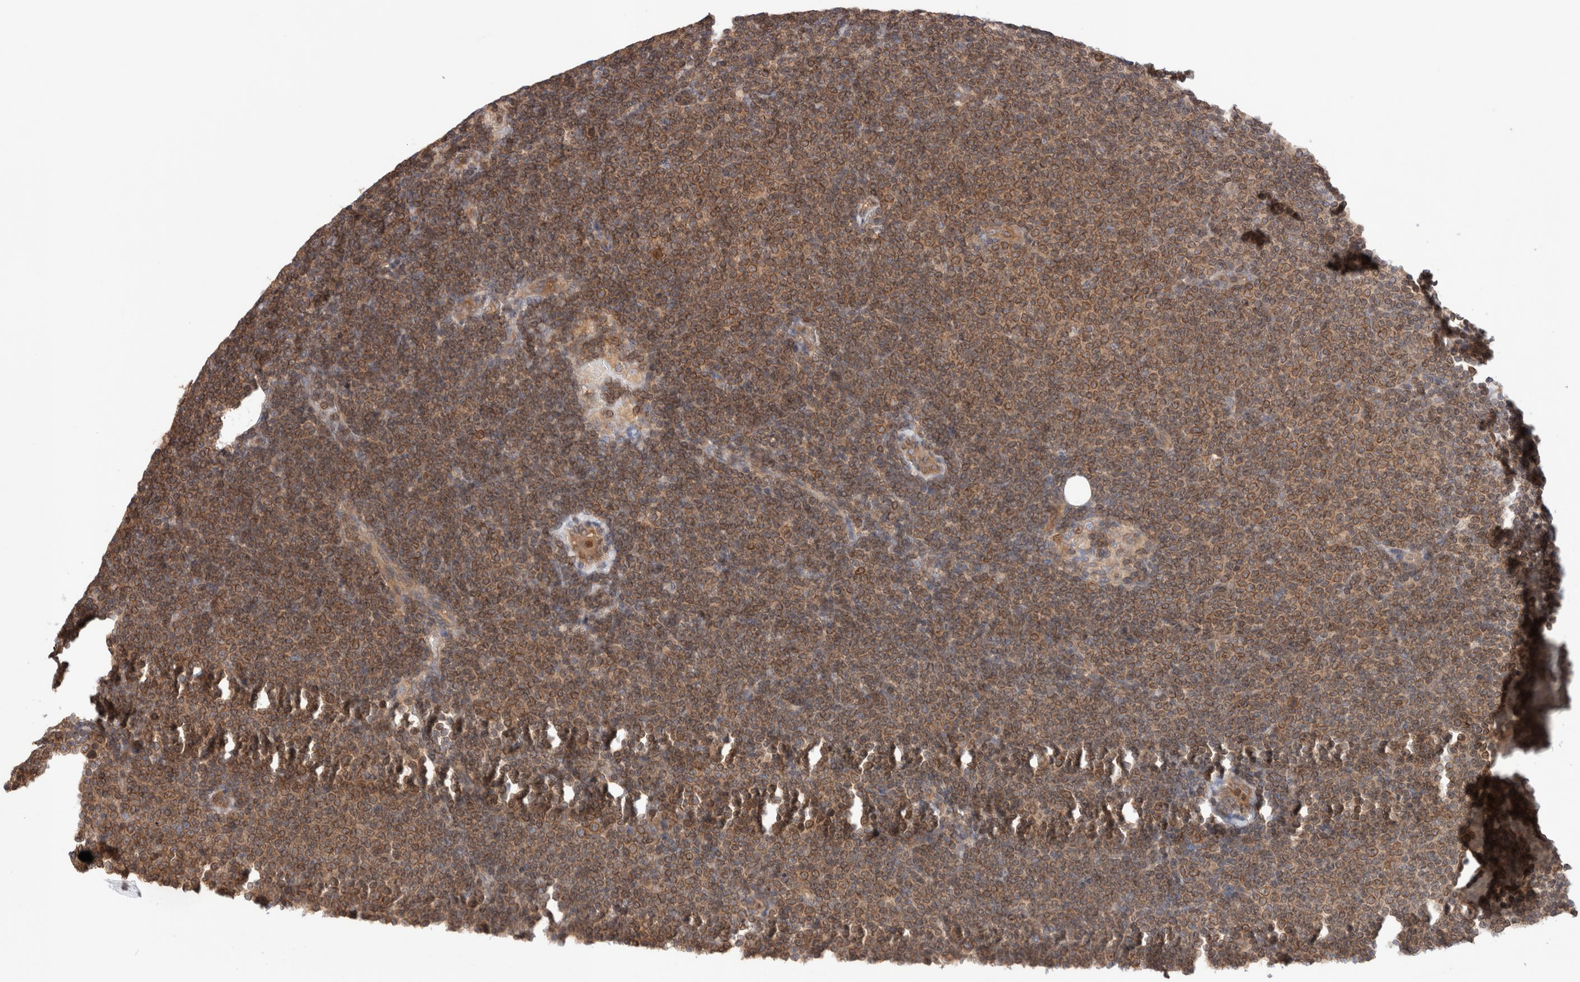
{"staining": {"intensity": "moderate", "quantity": ">75%", "location": "cytoplasmic/membranous,nuclear"}, "tissue": "lymphoma", "cell_type": "Tumor cells", "image_type": "cancer", "snomed": [{"axis": "morphology", "description": "Malignant lymphoma, non-Hodgkin's type, Low grade"}, {"axis": "topography", "description": "Lymph node"}], "caption": "A brown stain highlights moderate cytoplasmic/membranous and nuclear positivity of a protein in malignant lymphoma, non-Hodgkin's type (low-grade) tumor cells.", "gene": "SIKE1", "patient": {"sex": "female", "age": 53}}